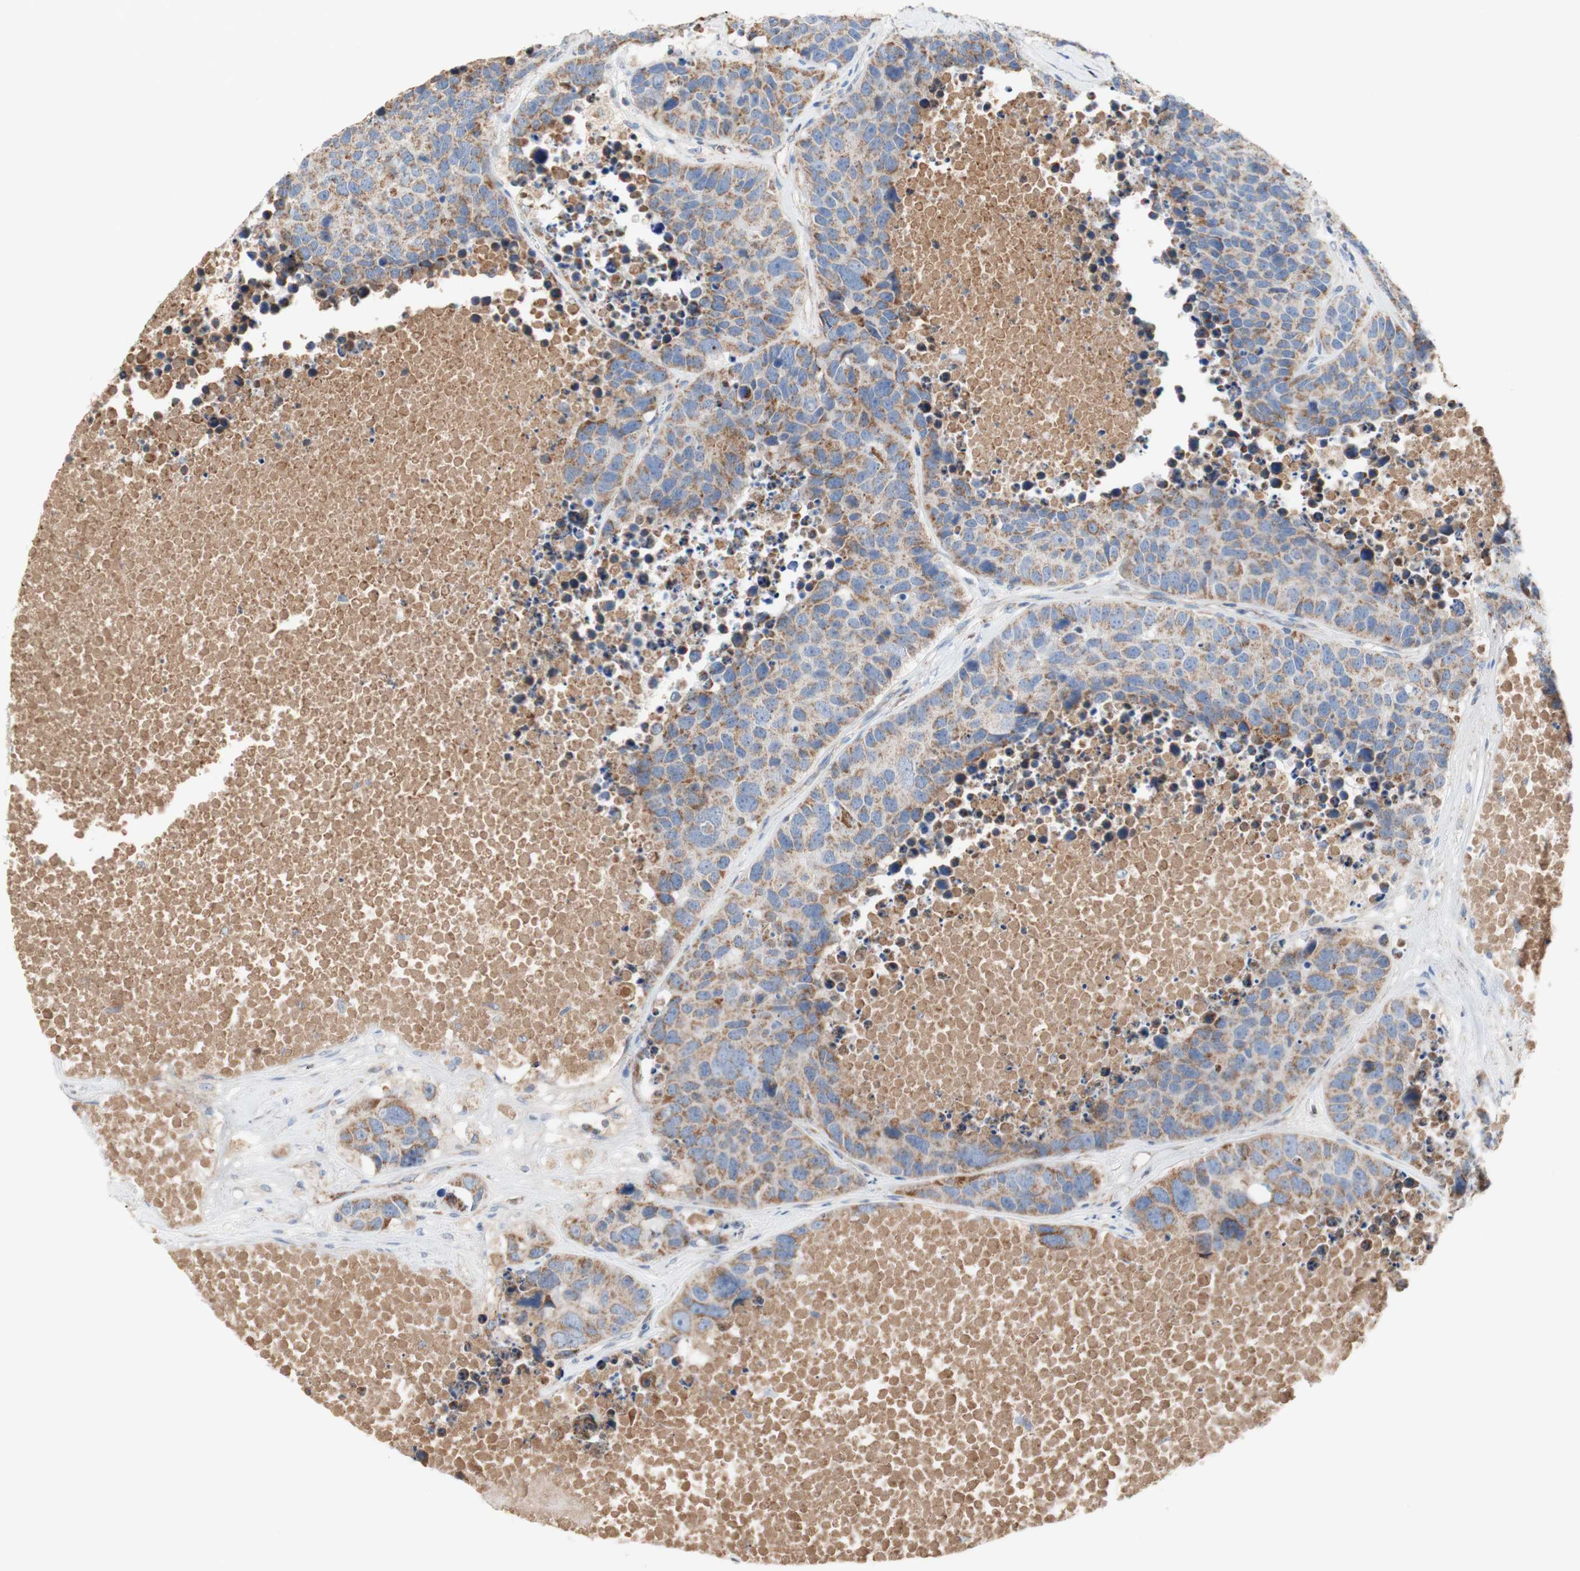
{"staining": {"intensity": "moderate", "quantity": "25%-75%", "location": "cytoplasmic/membranous"}, "tissue": "carcinoid", "cell_type": "Tumor cells", "image_type": "cancer", "snomed": [{"axis": "morphology", "description": "Carcinoid, malignant, NOS"}, {"axis": "topography", "description": "Lung"}], "caption": "Carcinoid (malignant) was stained to show a protein in brown. There is medium levels of moderate cytoplasmic/membranous staining in about 25%-75% of tumor cells. The protein of interest is stained brown, and the nuclei are stained in blue (DAB IHC with brightfield microscopy, high magnification).", "gene": "SDHB", "patient": {"sex": "male", "age": 60}}